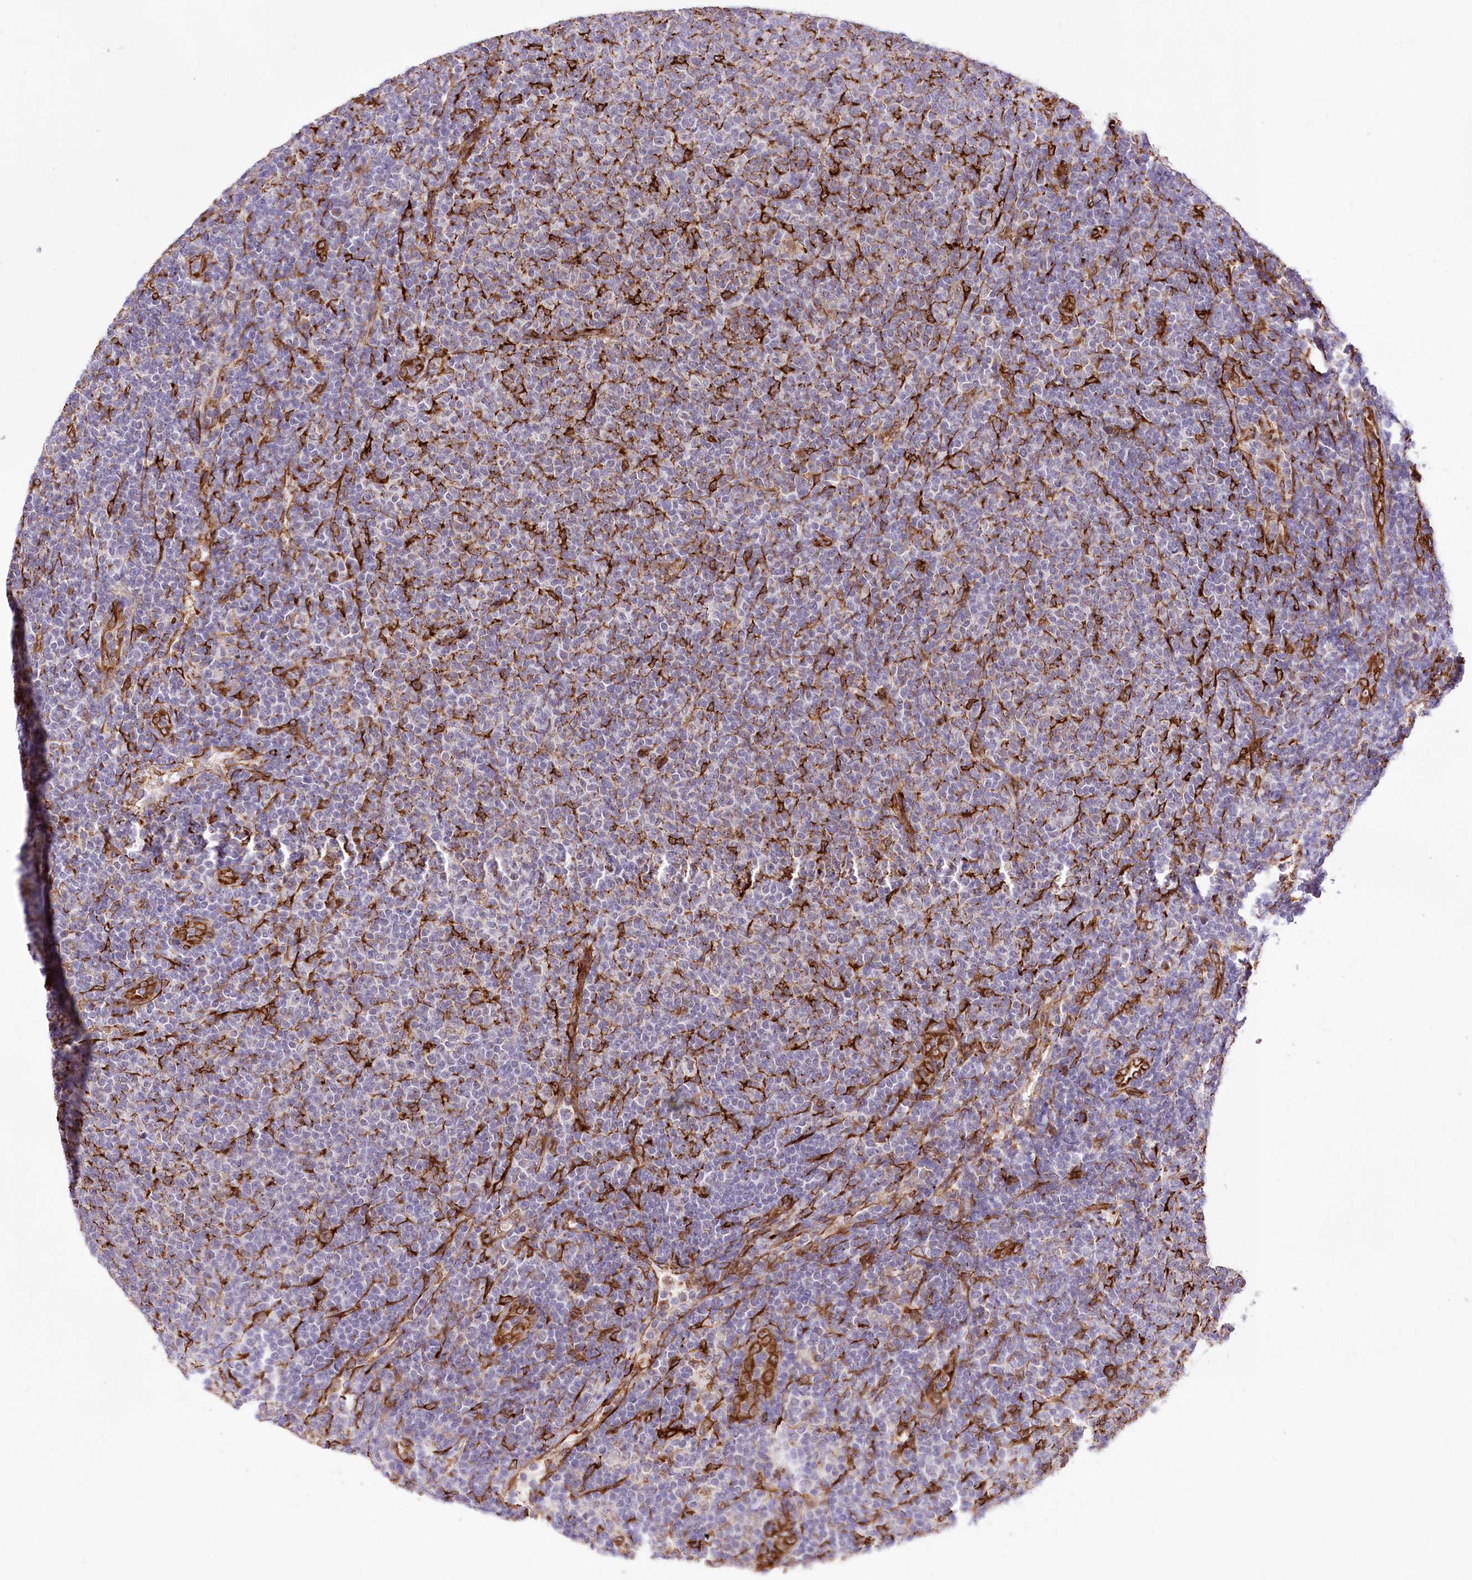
{"staining": {"intensity": "negative", "quantity": "none", "location": "none"}, "tissue": "lymphoma", "cell_type": "Tumor cells", "image_type": "cancer", "snomed": [{"axis": "morphology", "description": "Malignant lymphoma, non-Hodgkin's type, Low grade"}, {"axis": "topography", "description": "Lymph node"}], "caption": "A photomicrograph of malignant lymphoma, non-Hodgkin's type (low-grade) stained for a protein reveals no brown staining in tumor cells.", "gene": "WWC1", "patient": {"sex": "male", "age": 66}}